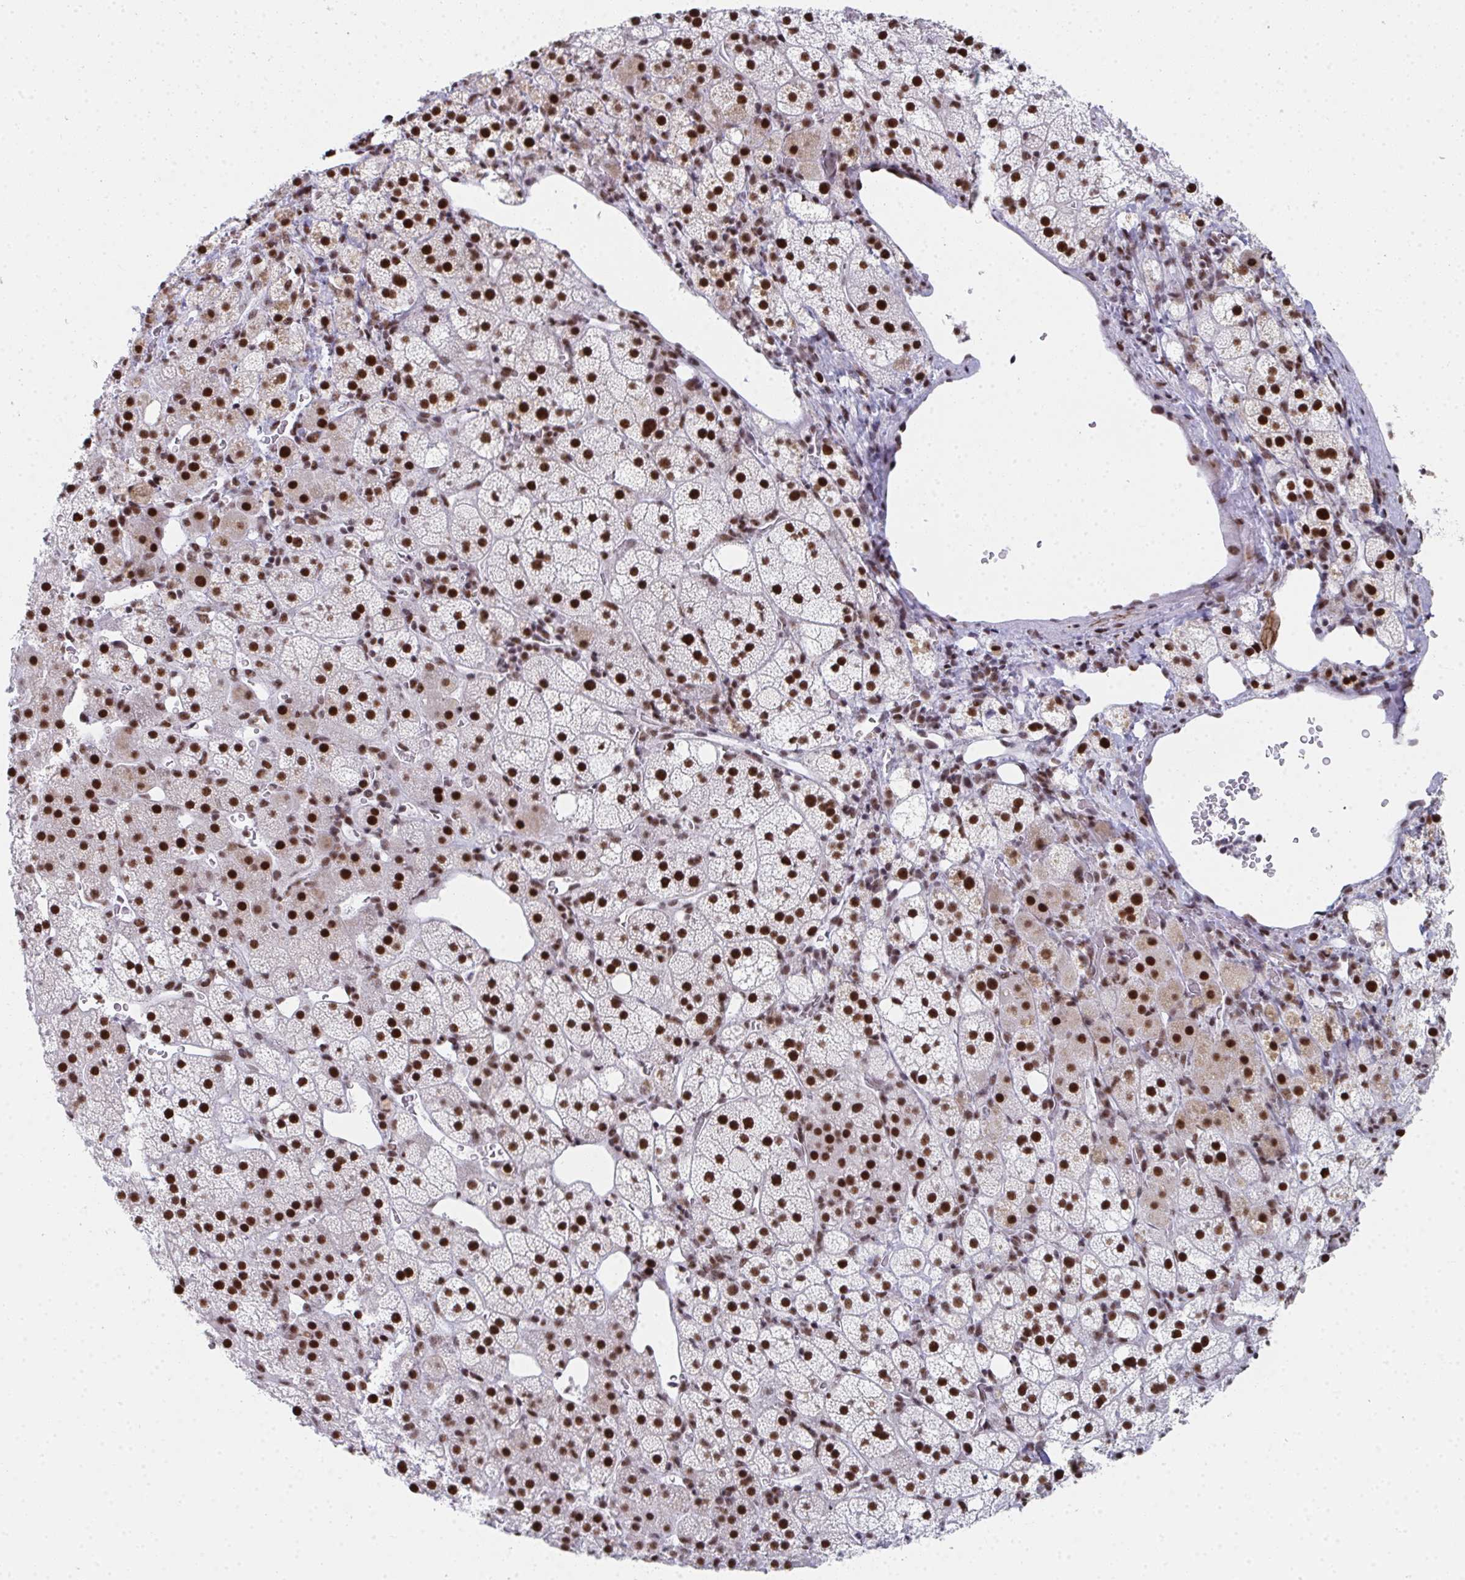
{"staining": {"intensity": "strong", "quantity": ">75%", "location": "nuclear"}, "tissue": "adrenal gland", "cell_type": "Glandular cells", "image_type": "normal", "snomed": [{"axis": "morphology", "description": "Normal tissue, NOS"}, {"axis": "topography", "description": "Adrenal gland"}], "caption": "High-power microscopy captured an immunohistochemistry histopathology image of normal adrenal gland, revealing strong nuclear expression in about >75% of glandular cells. The protein is shown in brown color, while the nuclei are stained blue.", "gene": "SNRNP70", "patient": {"sex": "male", "age": 53}}